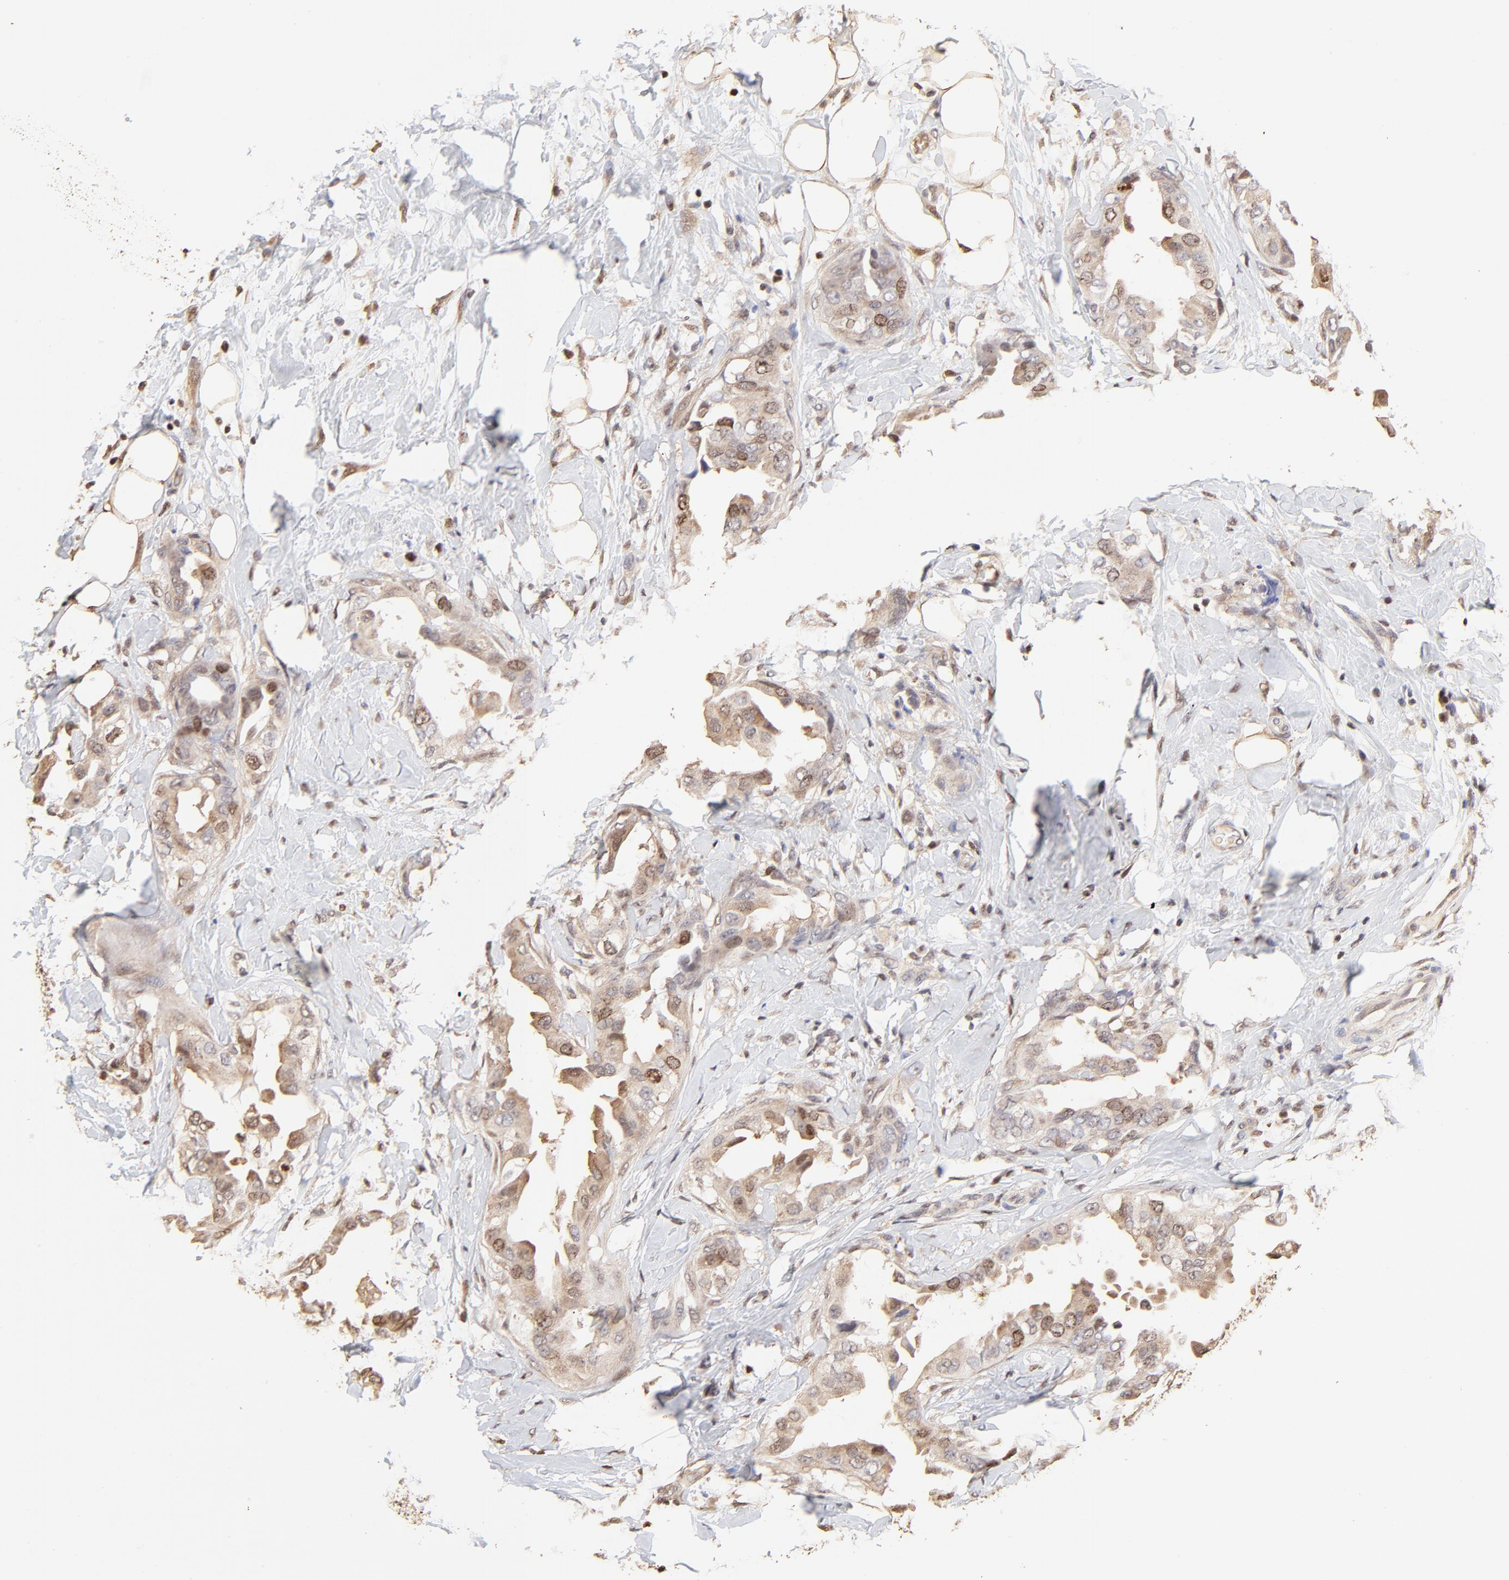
{"staining": {"intensity": "moderate", "quantity": "<25%", "location": "cytoplasmic/membranous,nuclear"}, "tissue": "breast cancer", "cell_type": "Tumor cells", "image_type": "cancer", "snomed": [{"axis": "morphology", "description": "Duct carcinoma"}, {"axis": "topography", "description": "Breast"}], "caption": "Tumor cells display low levels of moderate cytoplasmic/membranous and nuclear positivity in about <25% of cells in human breast cancer (intraductal carcinoma).", "gene": "BIRC5", "patient": {"sex": "female", "age": 40}}